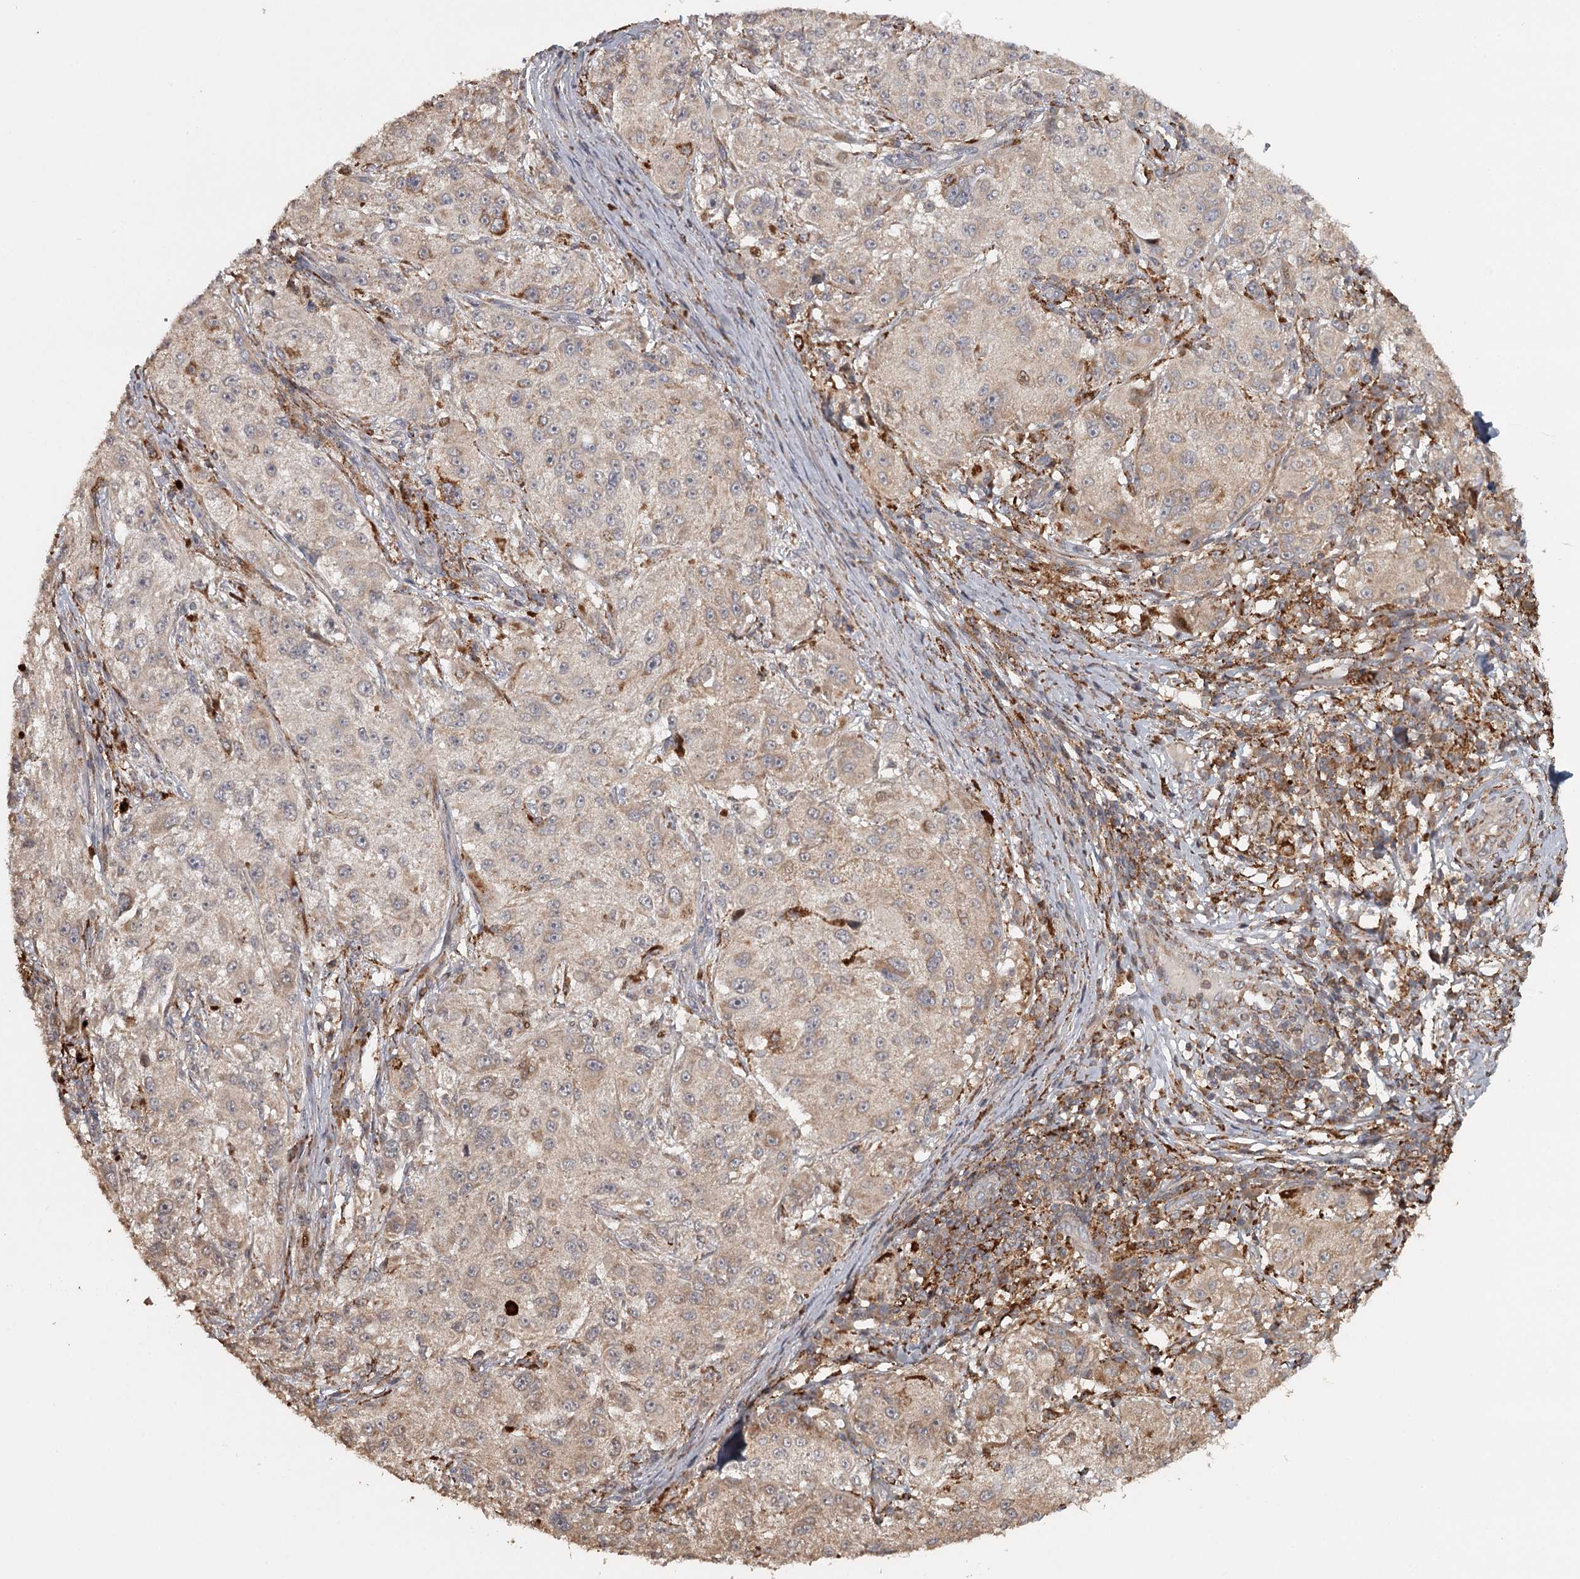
{"staining": {"intensity": "moderate", "quantity": "<25%", "location": "cytoplasmic/membranous"}, "tissue": "melanoma", "cell_type": "Tumor cells", "image_type": "cancer", "snomed": [{"axis": "morphology", "description": "Necrosis, NOS"}, {"axis": "morphology", "description": "Malignant melanoma, NOS"}, {"axis": "topography", "description": "Skin"}], "caption": "Melanoma was stained to show a protein in brown. There is low levels of moderate cytoplasmic/membranous positivity in about <25% of tumor cells.", "gene": "FAXC", "patient": {"sex": "female", "age": 87}}